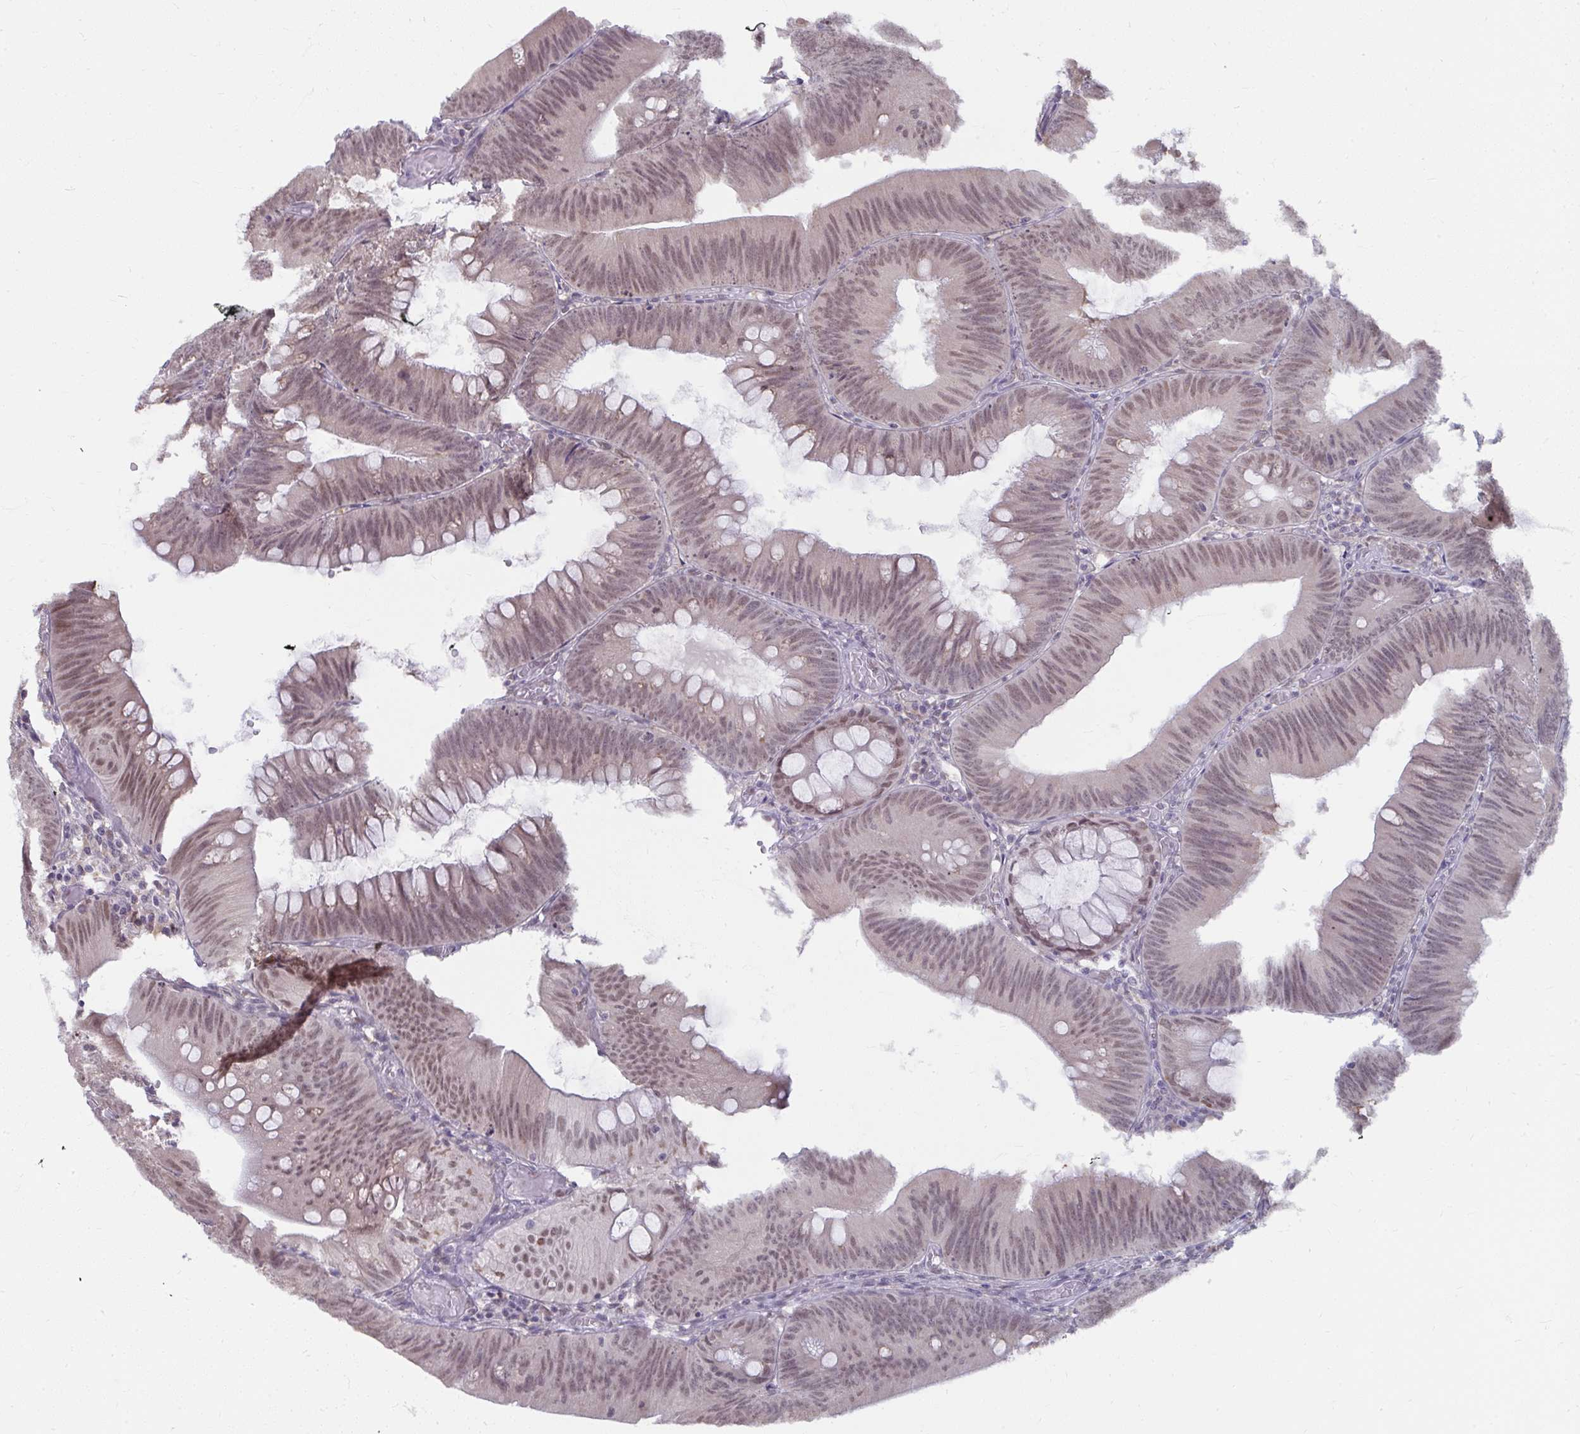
{"staining": {"intensity": "weak", "quantity": ">75%", "location": "nuclear"}, "tissue": "colorectal cancer", "cell_type": "Tumor cells", "image_type": "cancer", "snomed": [{"axis": "morphology", "description": "Adenocarcinoma, NOS"}, {"axis": "topography", "description": "Colon"}], "caption": "Colorectal adenocarcinoma stained for a protein (brown) reveals weak nuclear positive positivity in approximately >75% of tumor cells.", "gene": "NMNAT1", "patient": {"sex": "male", "age": 84}}